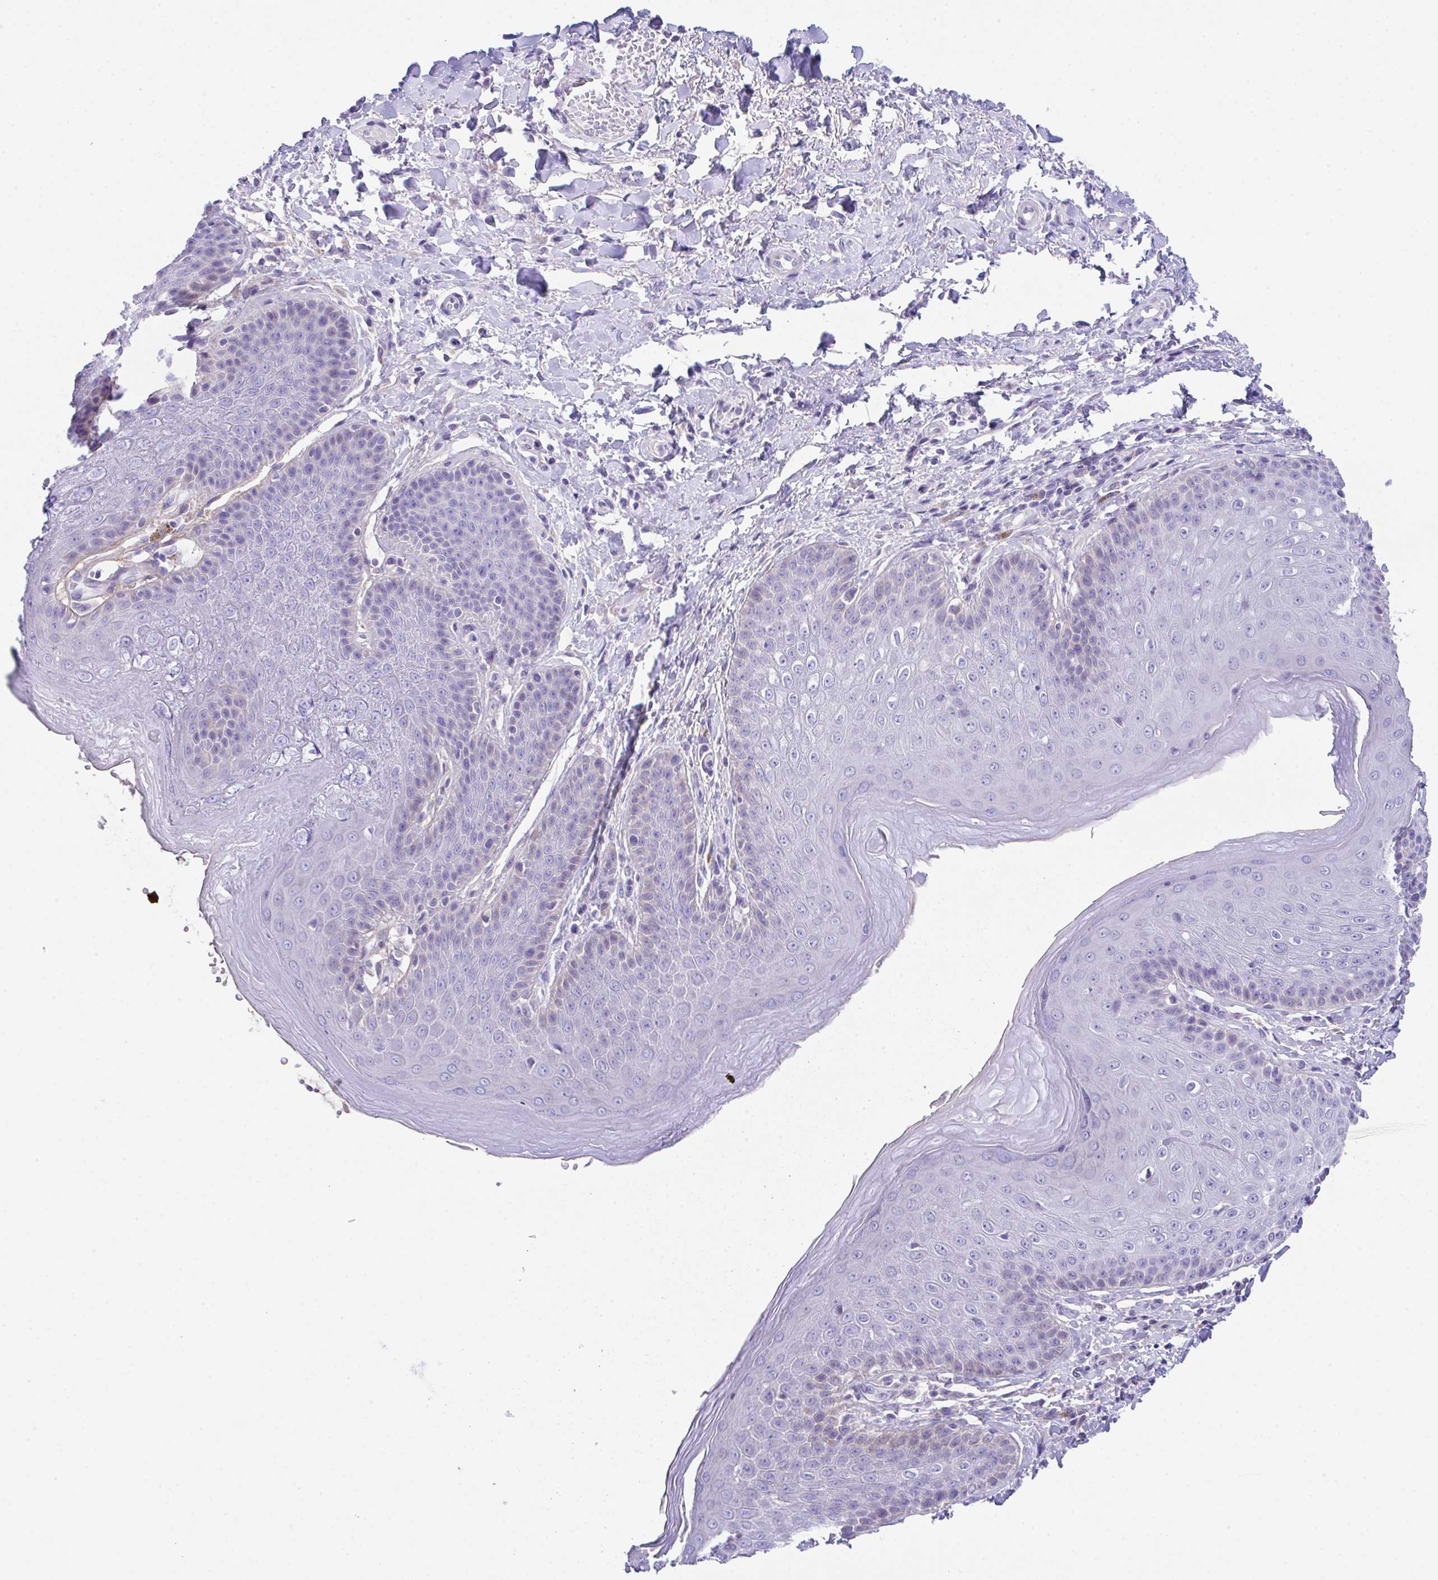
{"staining": {"intensity": "negative", "quantity": "none", "location": "none"}, "tissue": "skin", "cell_type": "Epidermal cells", "image_type": "normal", "snomed": [{"axis": "morphology", "description": "Normal tissue, NOS"}, {"axis": "topography", "description": "Peripheral nerve tissue"}], "caption": "DAB immunohistochemical staining of unremarkable human skin shows no significant positivity in epidermal cells. Nuclei are stained in blue.", "gene": "SLC16A6", "patient": {"sex": "male", "age": 51}}